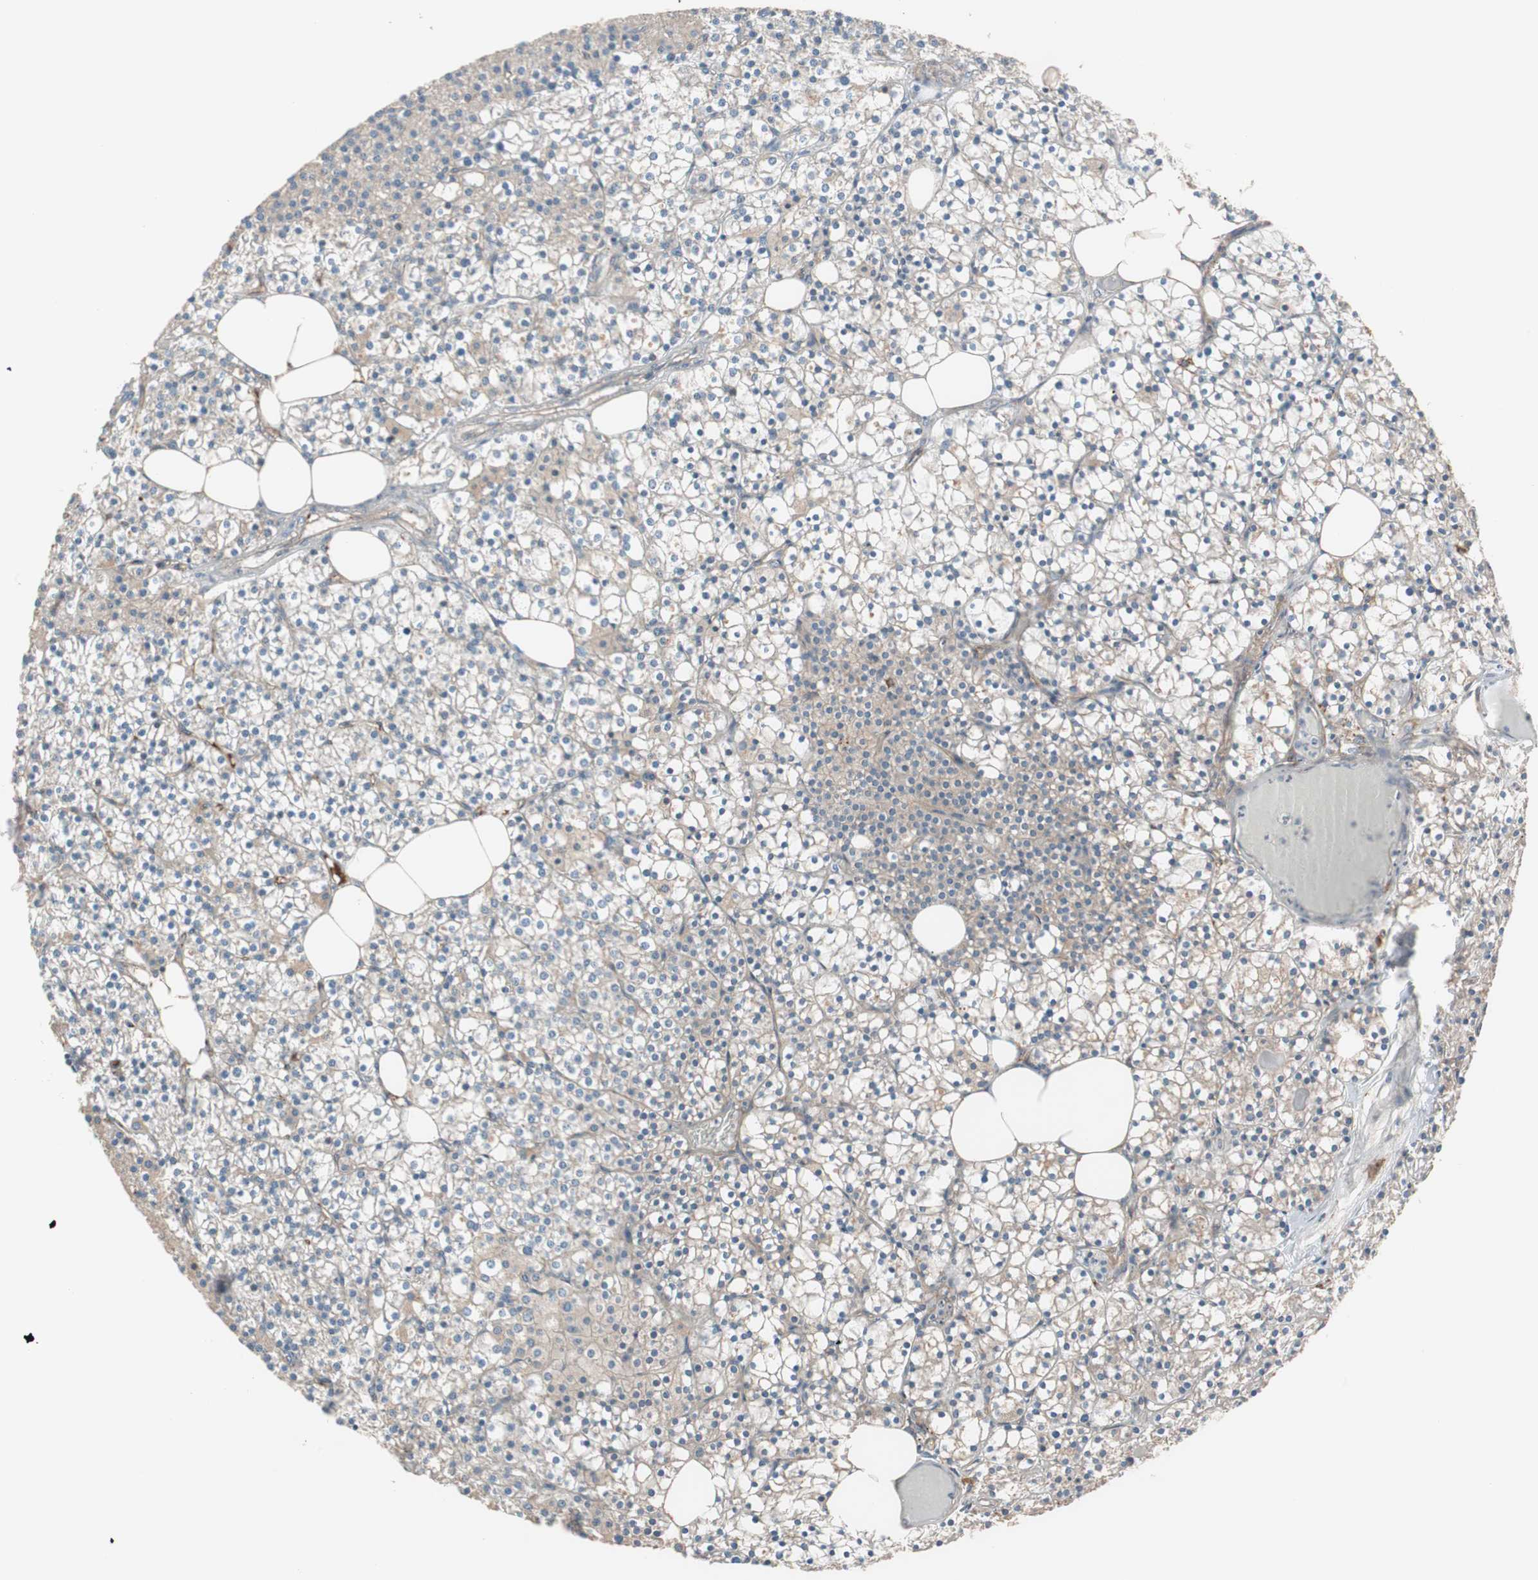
{"staining": {"intensity": "moderate", "quantity": "25%-75%", "location": "cytoplasmic/membranous"}, "tissue": "parathyroid gland", "cell_type": "Glandular cells", "image_type": "normal", "snomed": [{"axis": "morphology", "description": "Normal tissue, NOS"}, {"axis": "topography", "description": "Parathyroid gland"}], "caption": "The immunohistochemical stain labels moderate cytoplasmic/membranous staining in glandular cells of benign parathyroid gland.", "gene": "SDC4", "patient": {"sex": "female", "age": 63}}